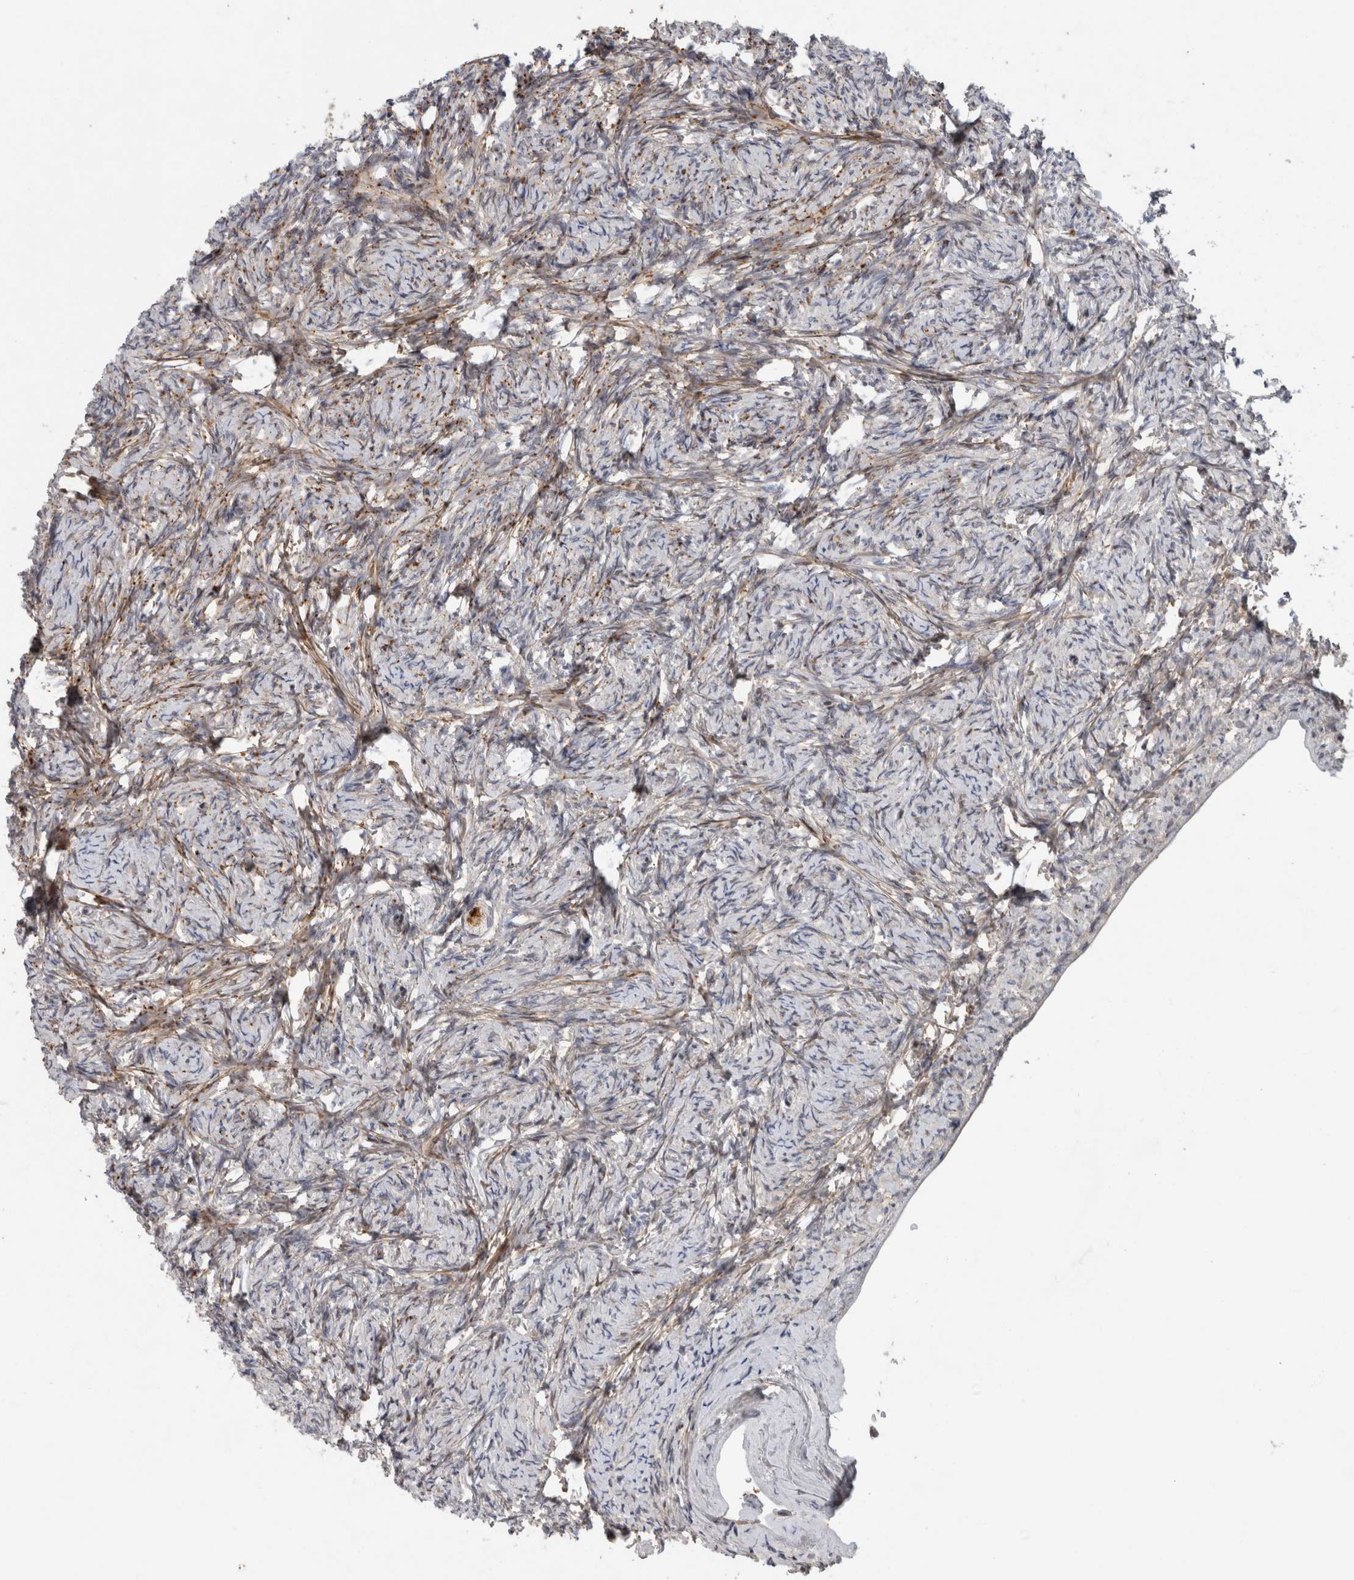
{"staining": {"intensity": "strong", "quantity": ">75%", "location": "cytoplasmic/membranous"}, "tissue": "ovary", "cell_type": "Follicle cells", "image_type": "normal", "snomed": [{"axis": "morphology", "description": "Normal tissue, NOS"}, {"axis": "topography", "description": "Ovary"}], "caption": "Unremarkable ovary displays strong cytoplasmic/membranous positivity in about >75% of follicle cells, visualized by immunohistochemistry. (DAB IHC, brown staining for protein, blue staining for nuclei).", "gene": "RBM48", "patient": {"sex": "female", "age": 34}}